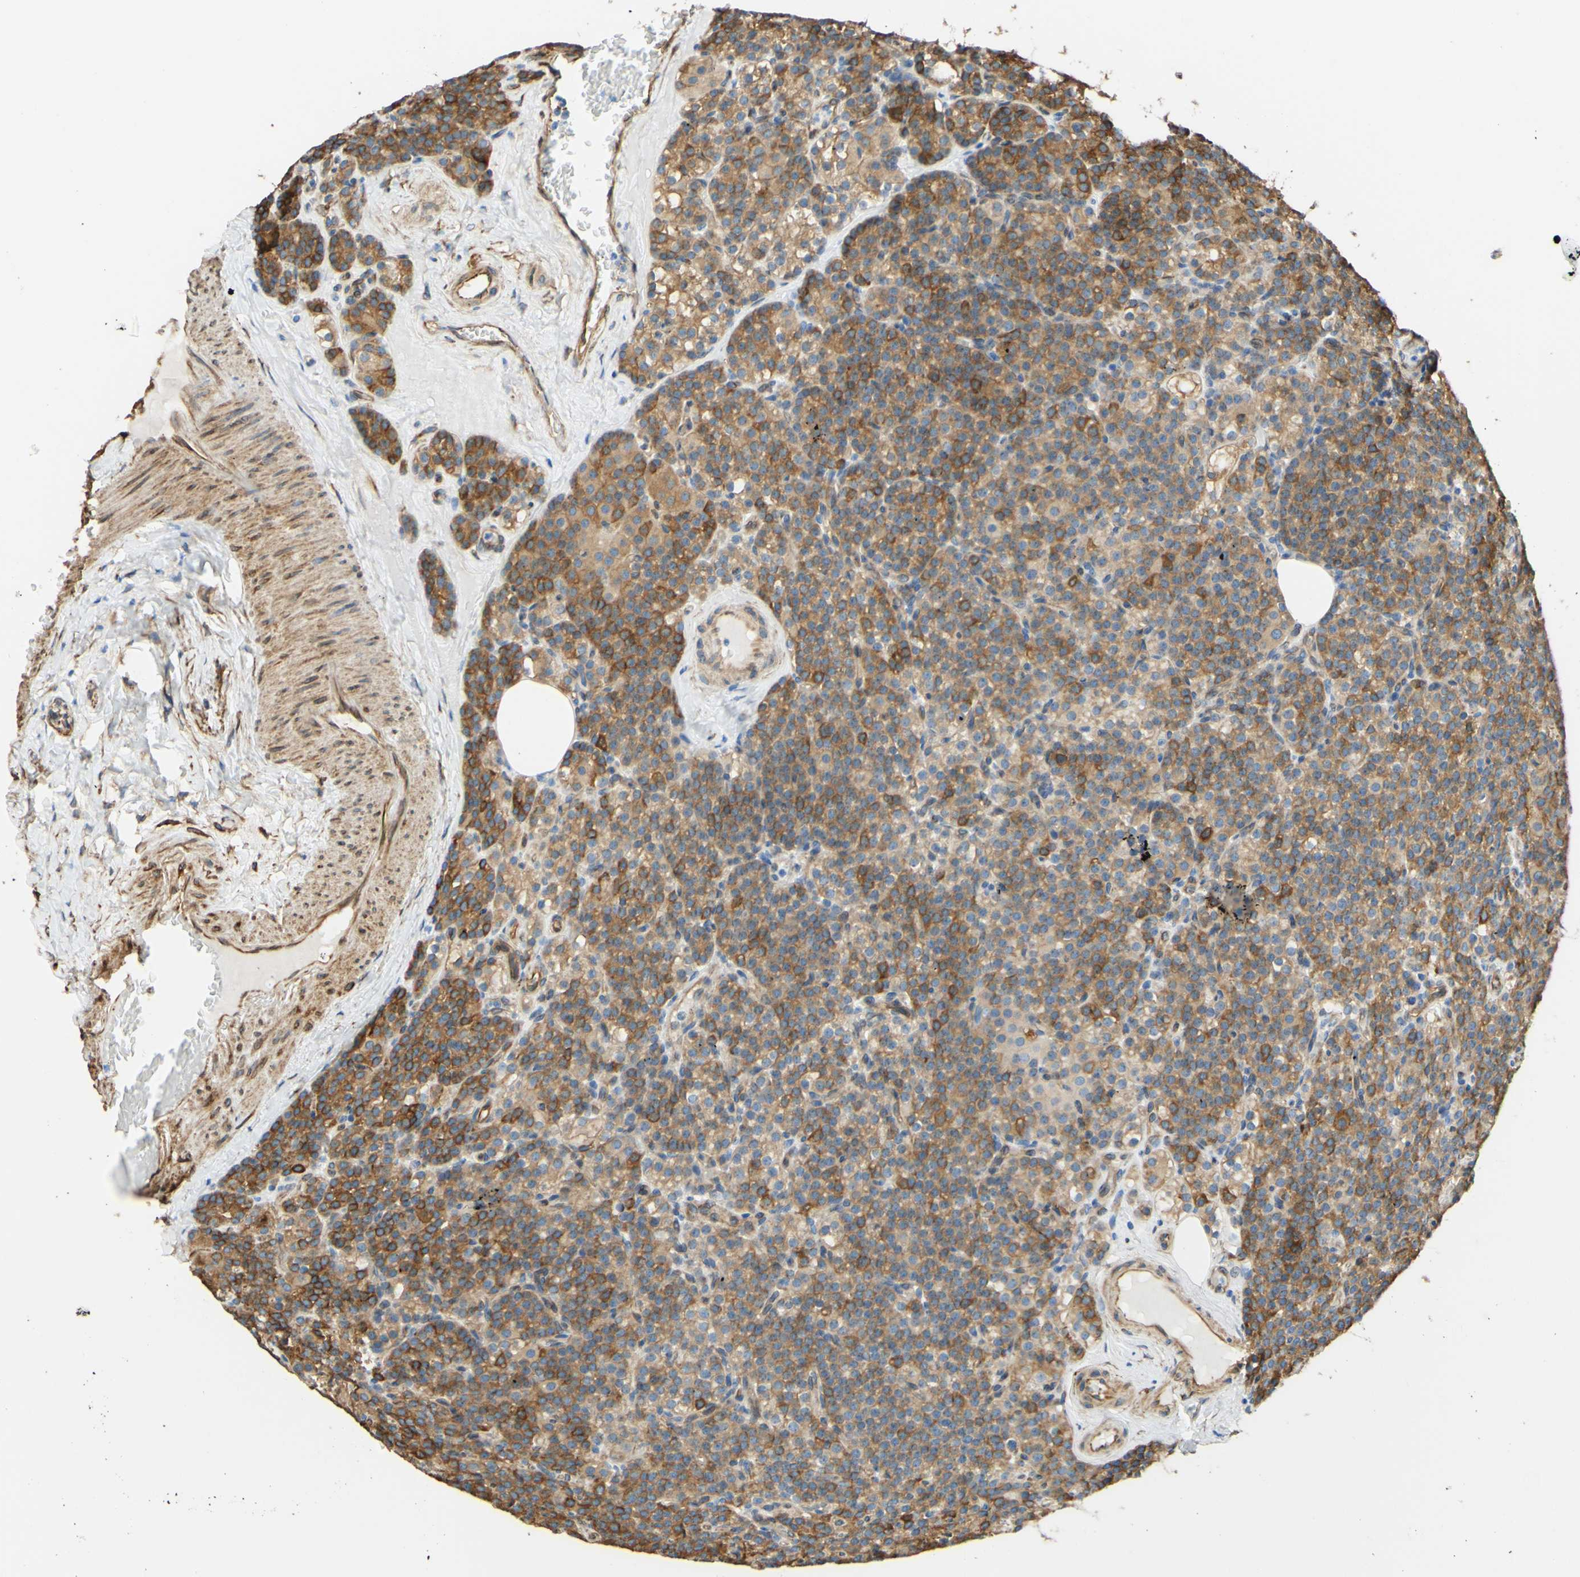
{"staining": {"intensity": "moderate", "quantity": ">75%", "location": "cytoplasmic/membranous"}, "tissue": "parathyroid gland", "cell_type": "Glandular cells", "image_type": "normal", "snomed": [{"axis": "morphology", "description": "Normal tissue, NOS"}, {"axis": "topography", "description": "Parathyroid gland"}], "caption": "An image of human parathyroid gland stained for a protein shows moderate cytoplasmic/membranous brown staining in glandular cells.", "gene": "ENDOD1", "patient": {"sex": "female", "age": 57}}